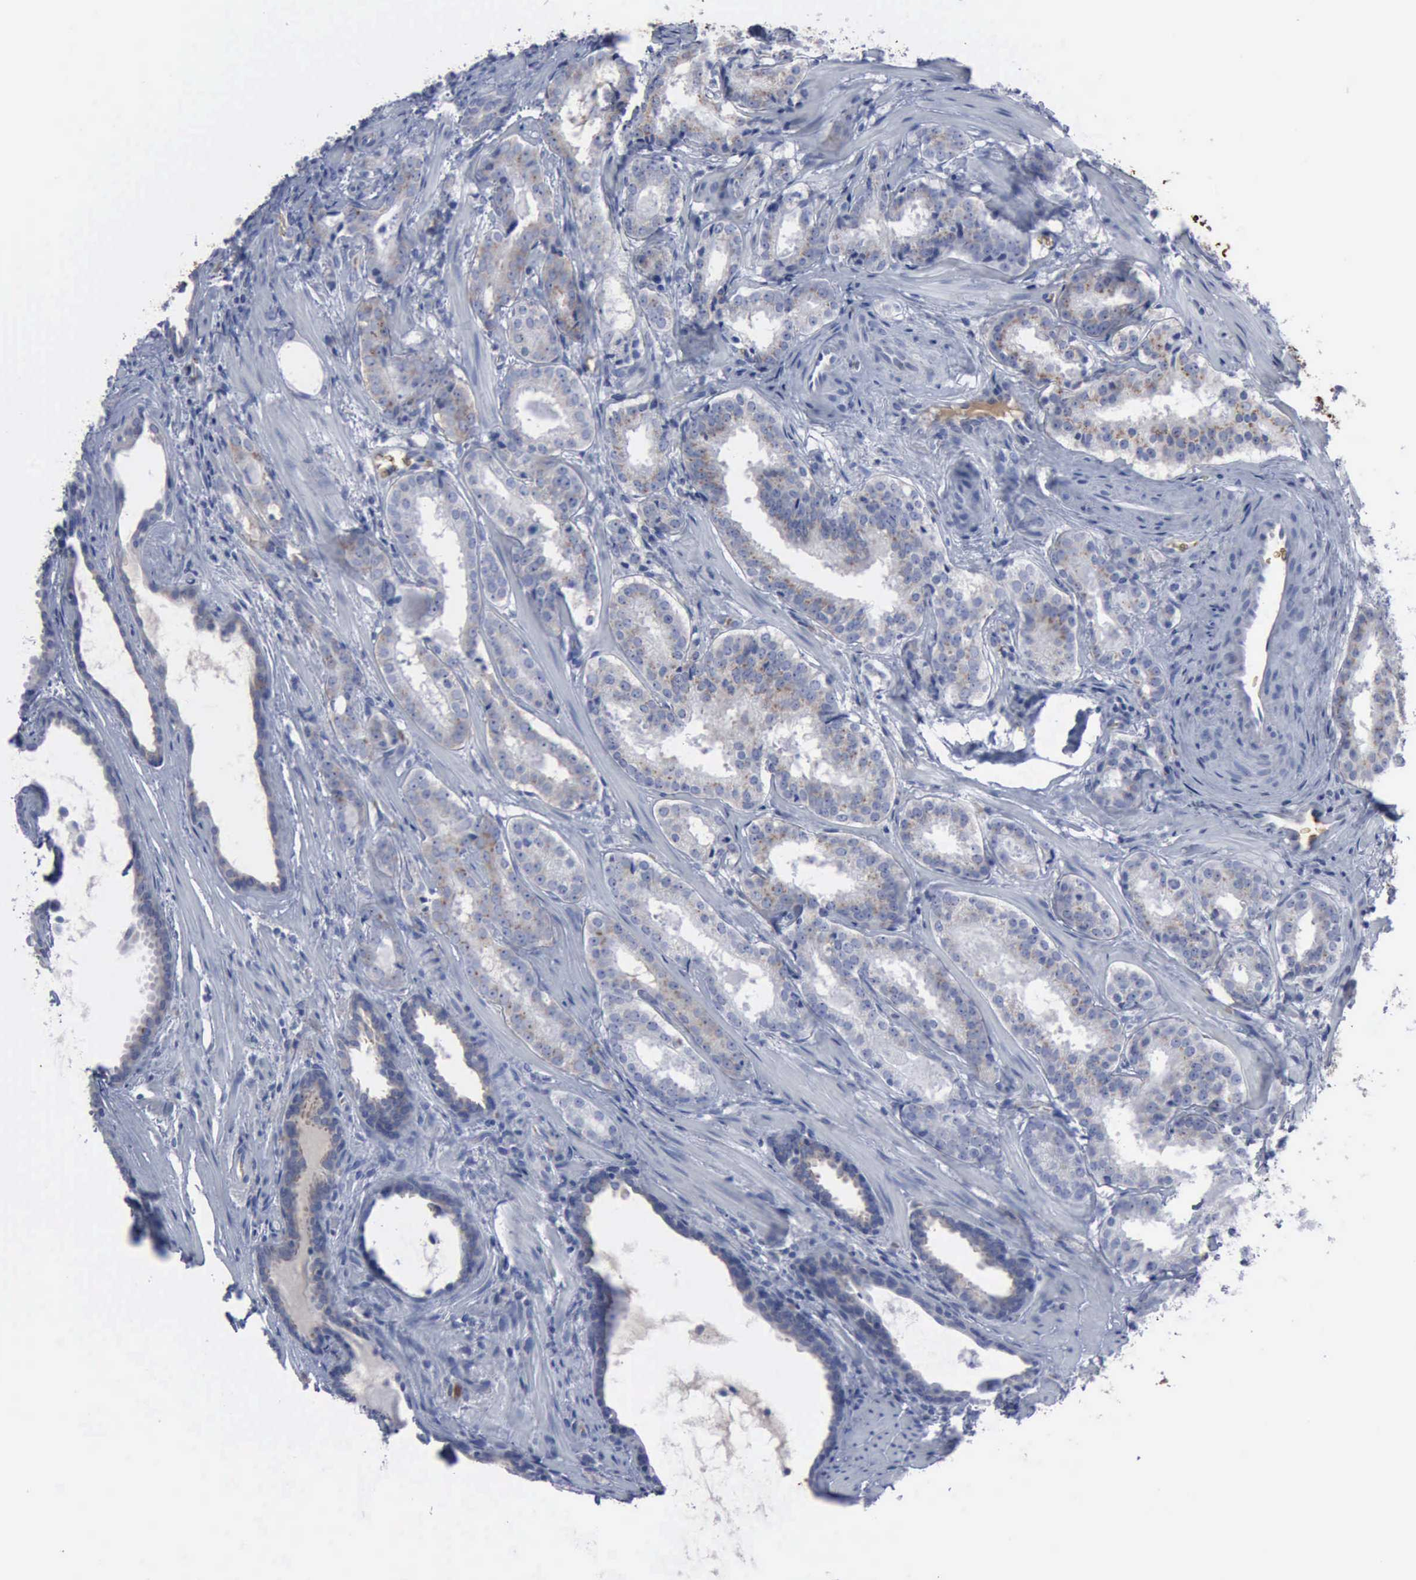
{"staining": {"intensity": "weak", "quantity": "25%-75%", "location": "cytoplasmic/membranous"}, "tissue": "prostate cancer", "cell_type": "Tumor cells", "image_type": "cancer", "snomed": [{"axis": "morphology", "description": "Adenocarcinoma, Medium grade"}, {"axis": "topography", "description": "Prostate"}], "caption": "Prostate adenocarcinoma (medium-grade) stained for a protein (brown) displays weak cytoplasmic/membranous positive positivity in approximately 25%-75% of tumor cells.", "gene": "TGFB1", "patient": {"sex": "male", "age": 64}}